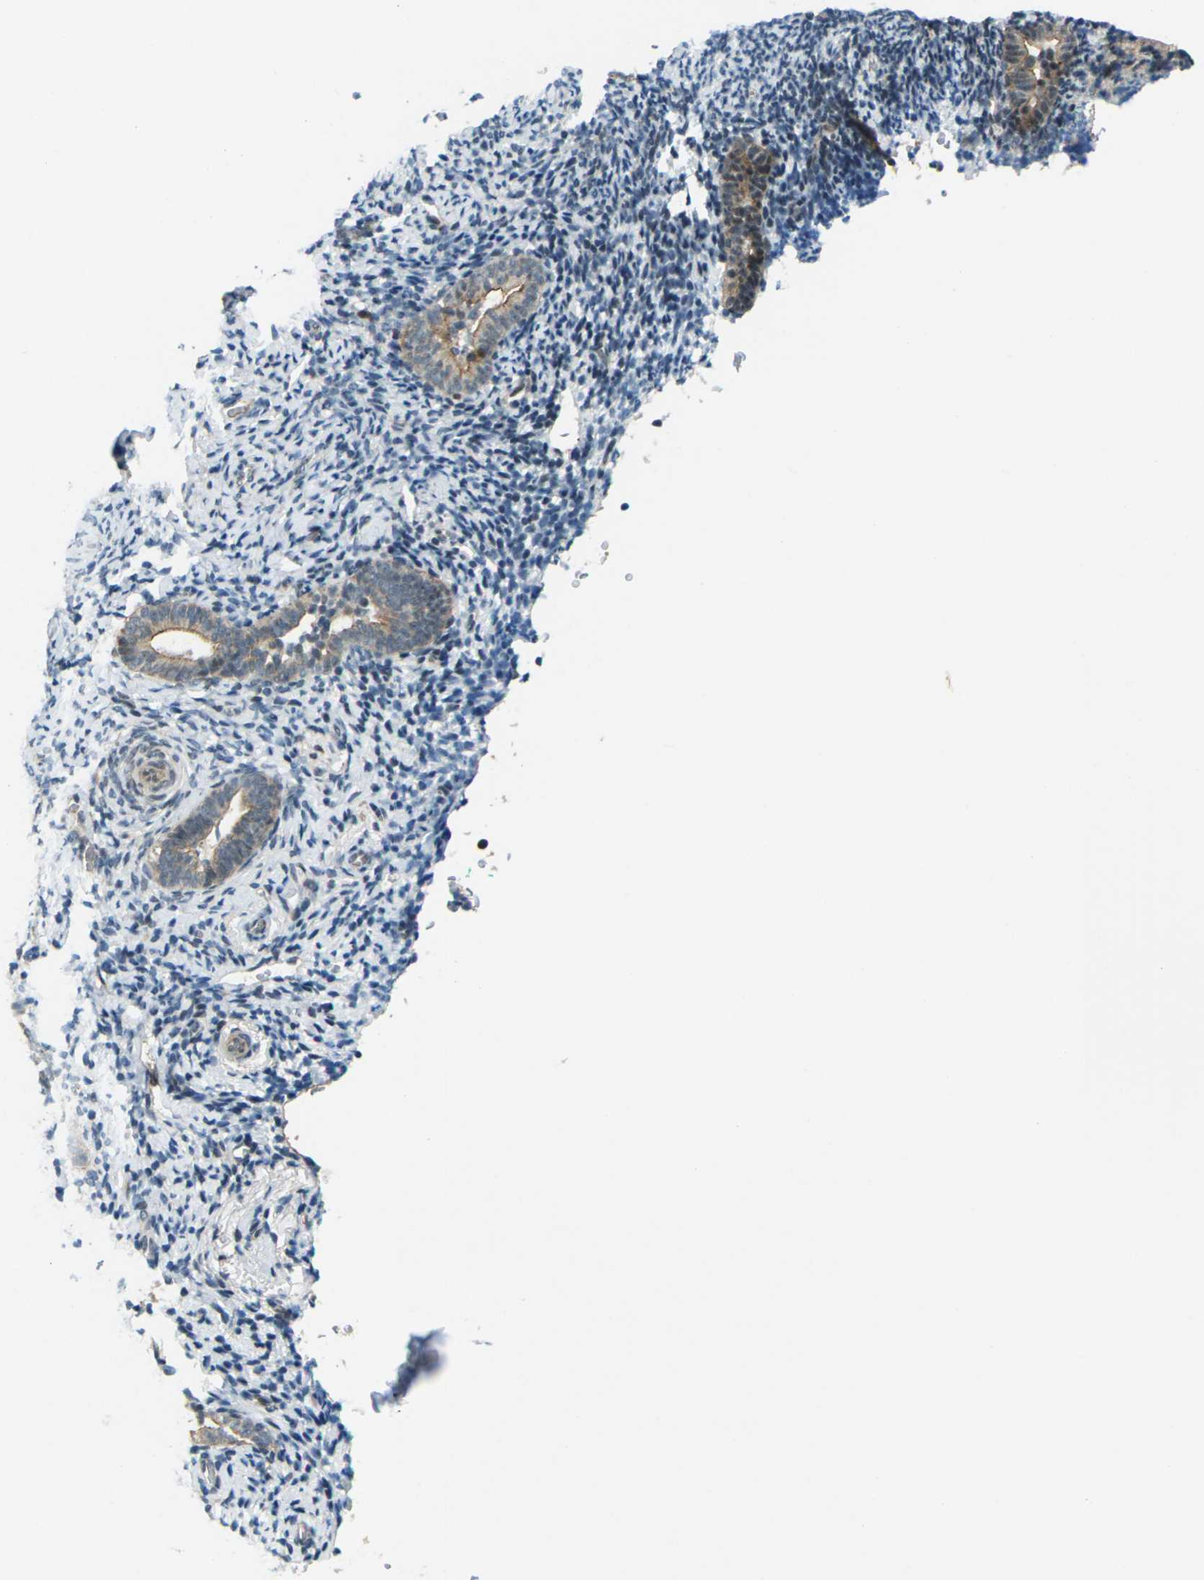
{"staining": {"intensity": "moderate", "quantity": "25%-75%", "location": "nuclear"}, "tissue": "endometrium", "cell_type": "Cells in endometrial stroma", "image_type": "normal", "snomed": [{"axis": "morphology", "description": "Normal tissue, NOS"}, {"axis": "topography", "description": "Endometrium"}], "caption": "Endometrium stained with DAB (3,3'-diaminobenzidine) immunohistochemistry demonstrates medium levels of moderate nuclear expression in approximately 25%-75% of cells in endometrial stroma. Using DAB (3,3'-diaminobenzidine) (brown) and hematoxylin (blue) stains, captured at high magnification using brightfield microscopy.", "gene": "UBE2S", "patient": {"sex": "female", "age": 51}}